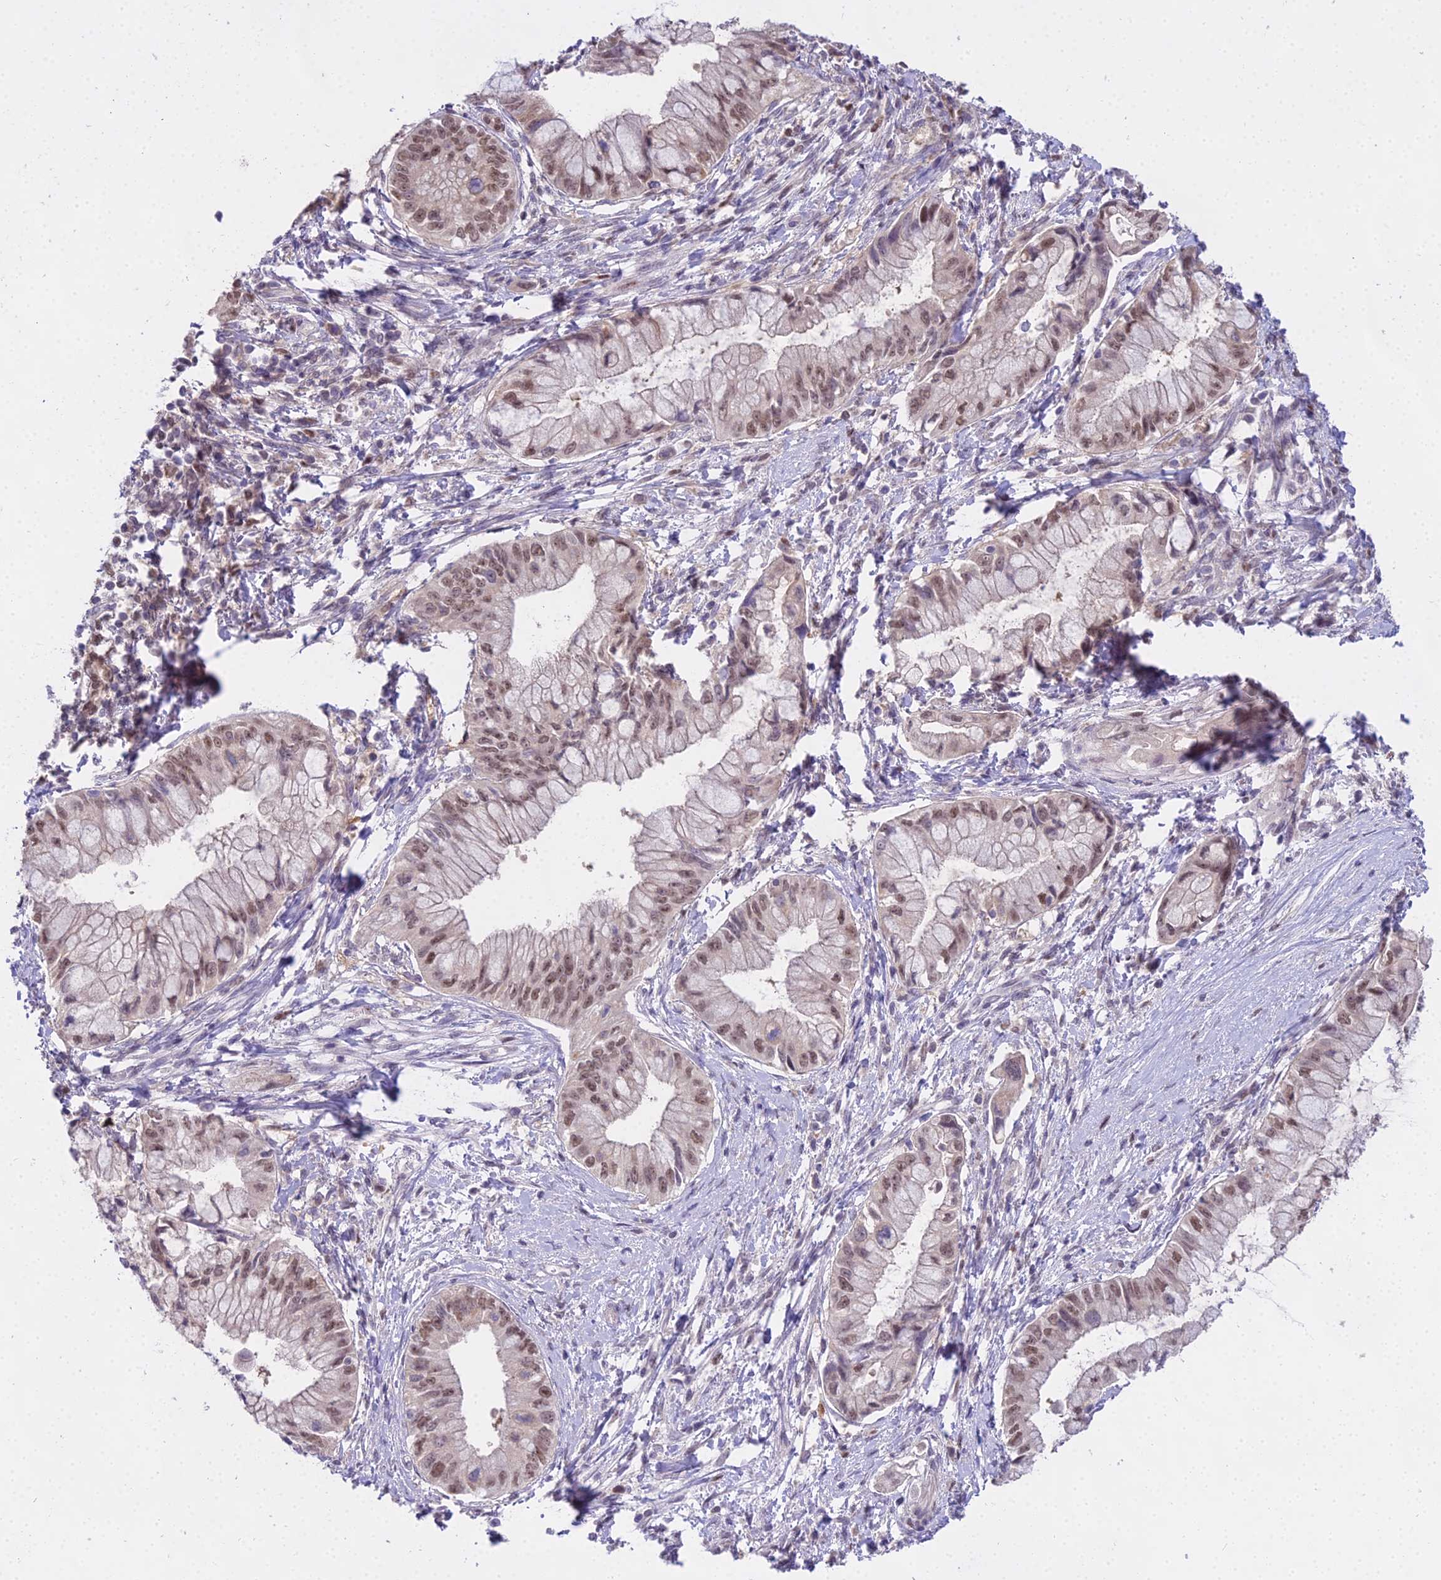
{"staining": {"intensity": "moderate", "quantity": ">75%", "location": "nuclear"}, "tissue": "pancreatic cancer", "cell_type": "Tumor cells", "image_type": "cancer", "snomed": [{"axis": "morphology", "description": "Adenocarcinoma, NOS"}, {"axis": "topography", "description": "Pancreas"}], "caption": "Moderate nuclear protein expression is appreciated in approximately >75% of tumor cells in pancreatic cancer (adenocarcinoma). The protein is shown in brown color, while the nuclei are stained blue.", "gene": "MAT2A", "patient": {"sex": "male", "age": 48}}